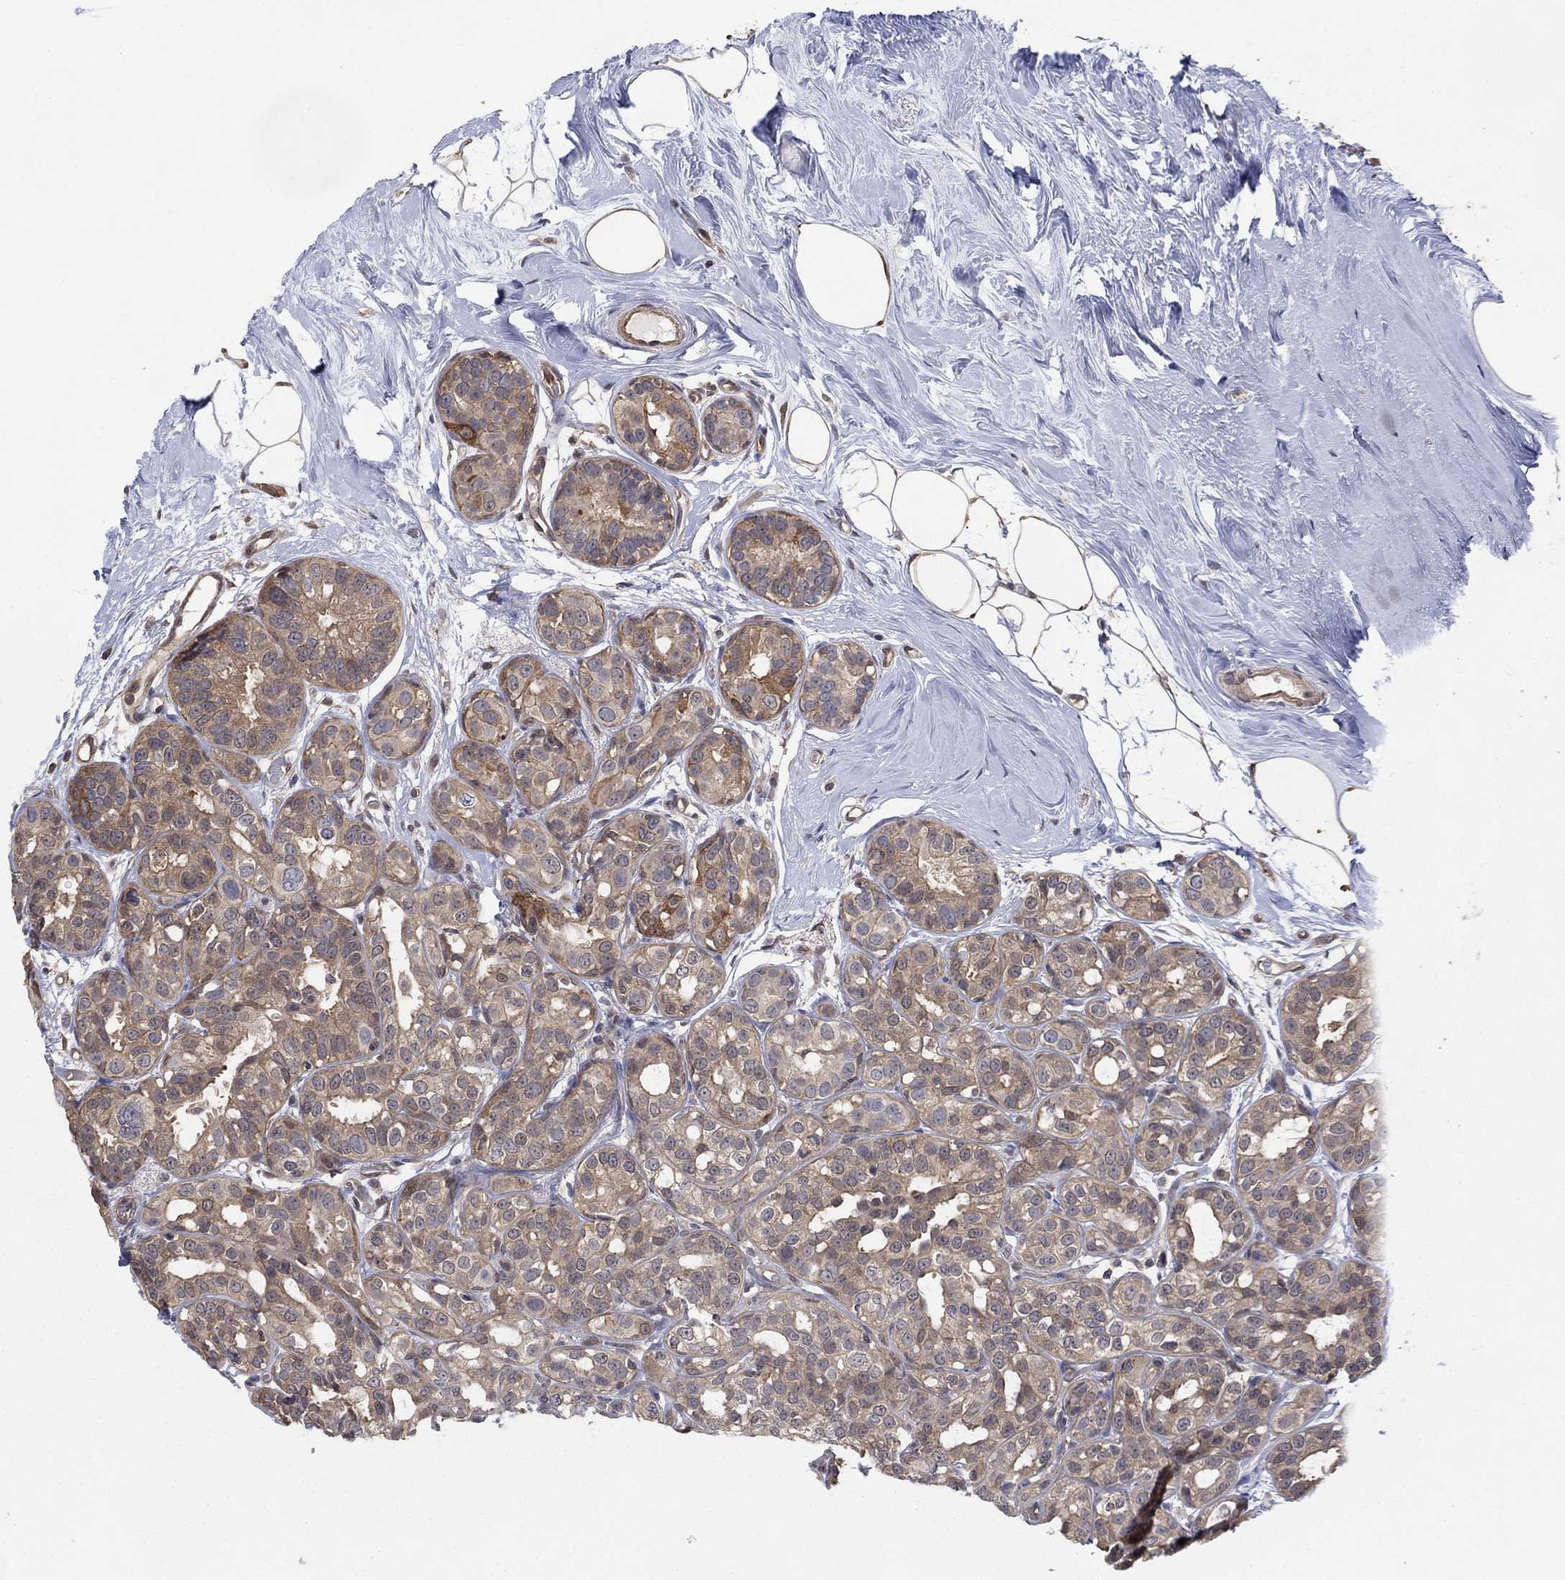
{"staining": {"intensity": "weak", "quantity": "25%-75%", "location": "cytoplasmic/membranous"}, "tissue": "breast cancer", "cell_type": "Tumor cells", "image_type": "cancer", "snomed": [{"axis": "morphology", "description": "Duct carcinoma"}, {"axis": "topography", "description": "Breast"}], "caption": "Protein analysis of breast cancer tissue demonstrates weak cytoplasmic/membranous expression in about 25%-75% of tumor cells.", "gene": "RNF114", "patient": {"sex": "female", "age": 55}}